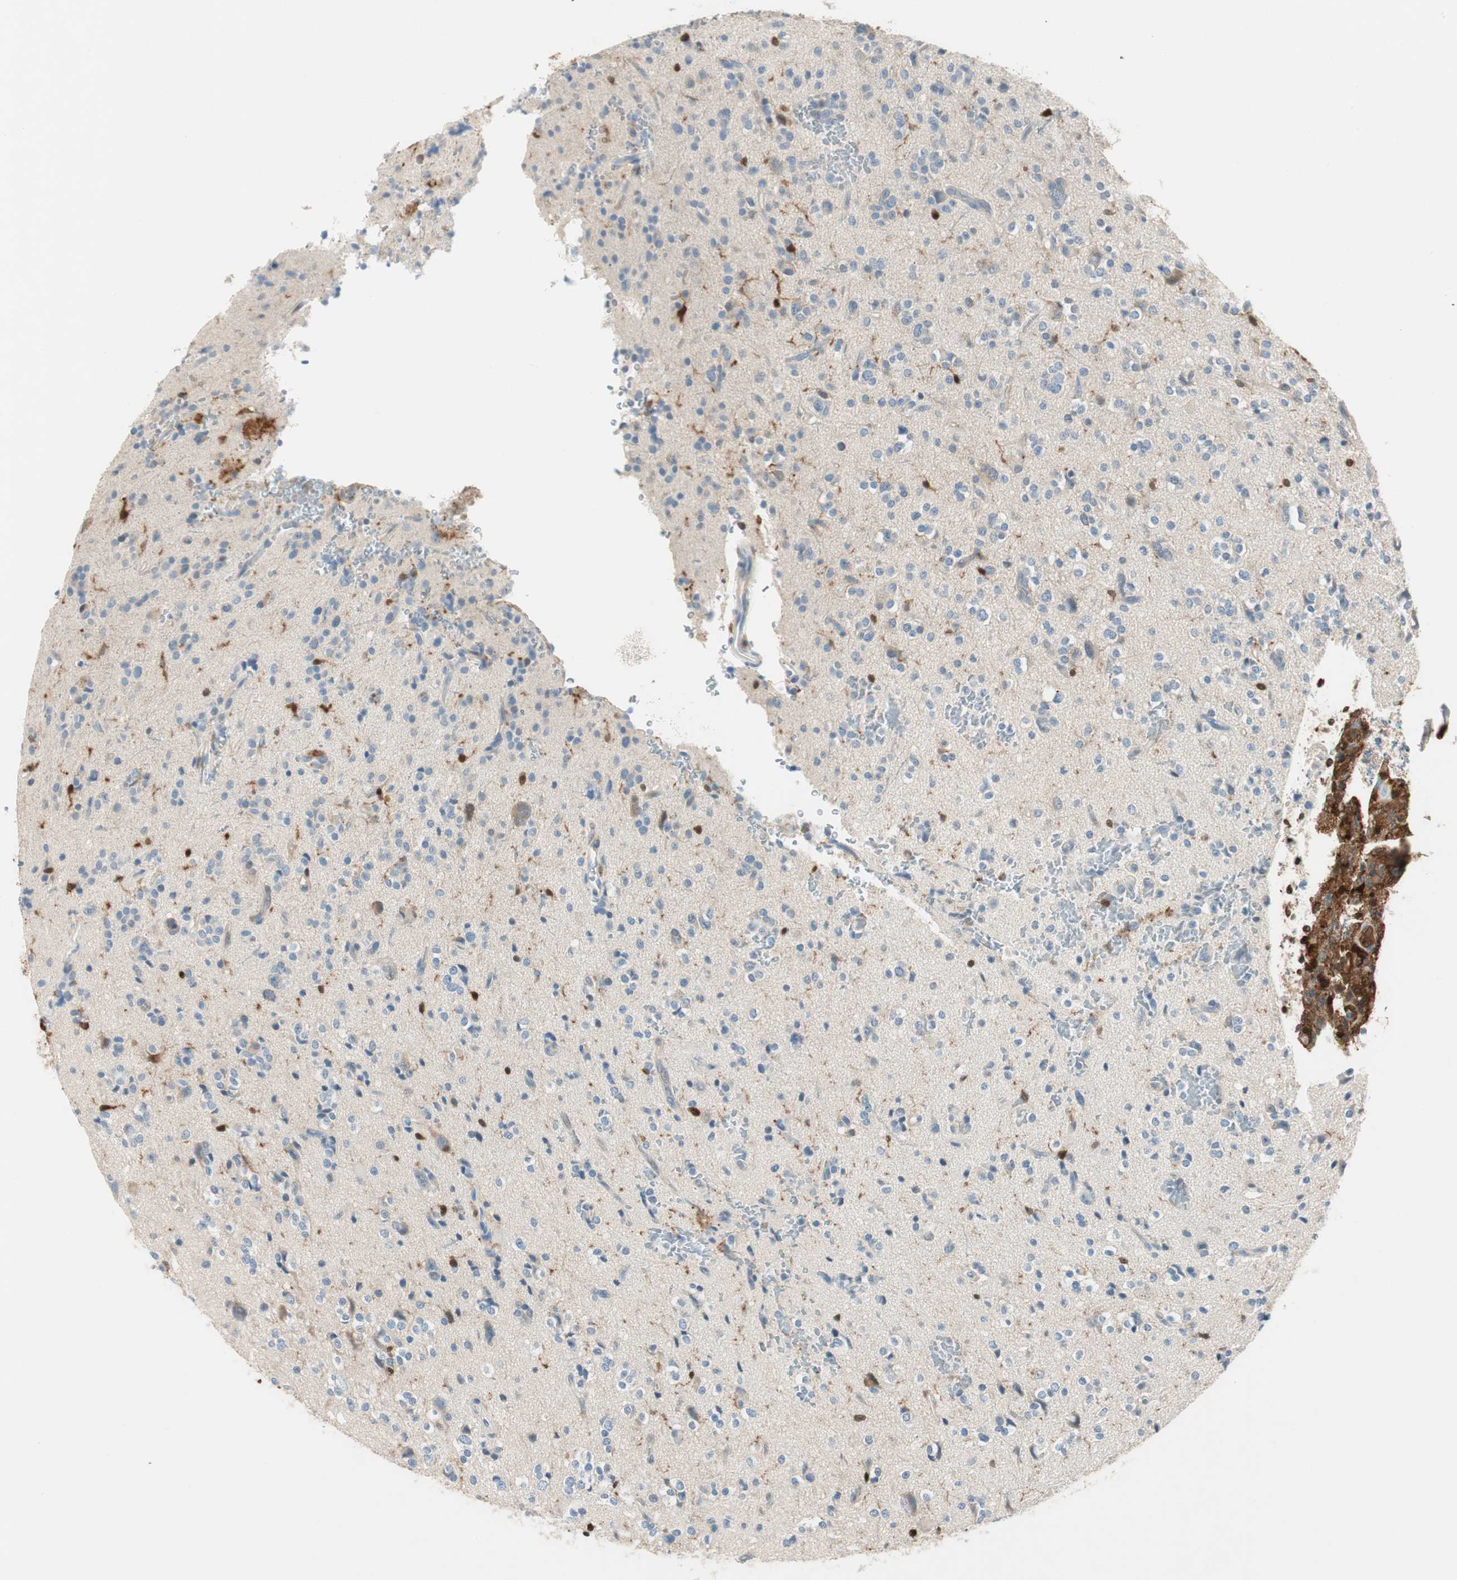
{"staining": {"intensity": "negative", "quantity": "none", "location": "none"}, "tissue": "glioma", "cell_type": "Tumor cells", "image_type": "cancer", "snomed": [{"axis": "morphology", "description": "Glioma, malignant, High grade"}, {"axis": "topography", "description": "Brain"}], "caption": "Immunohistochemical staining of high-grade glioma (malignant) displays no significant expression in tumor cells.", "gene": "COTL1", "patient": {"sex": "male", "age": 47}}